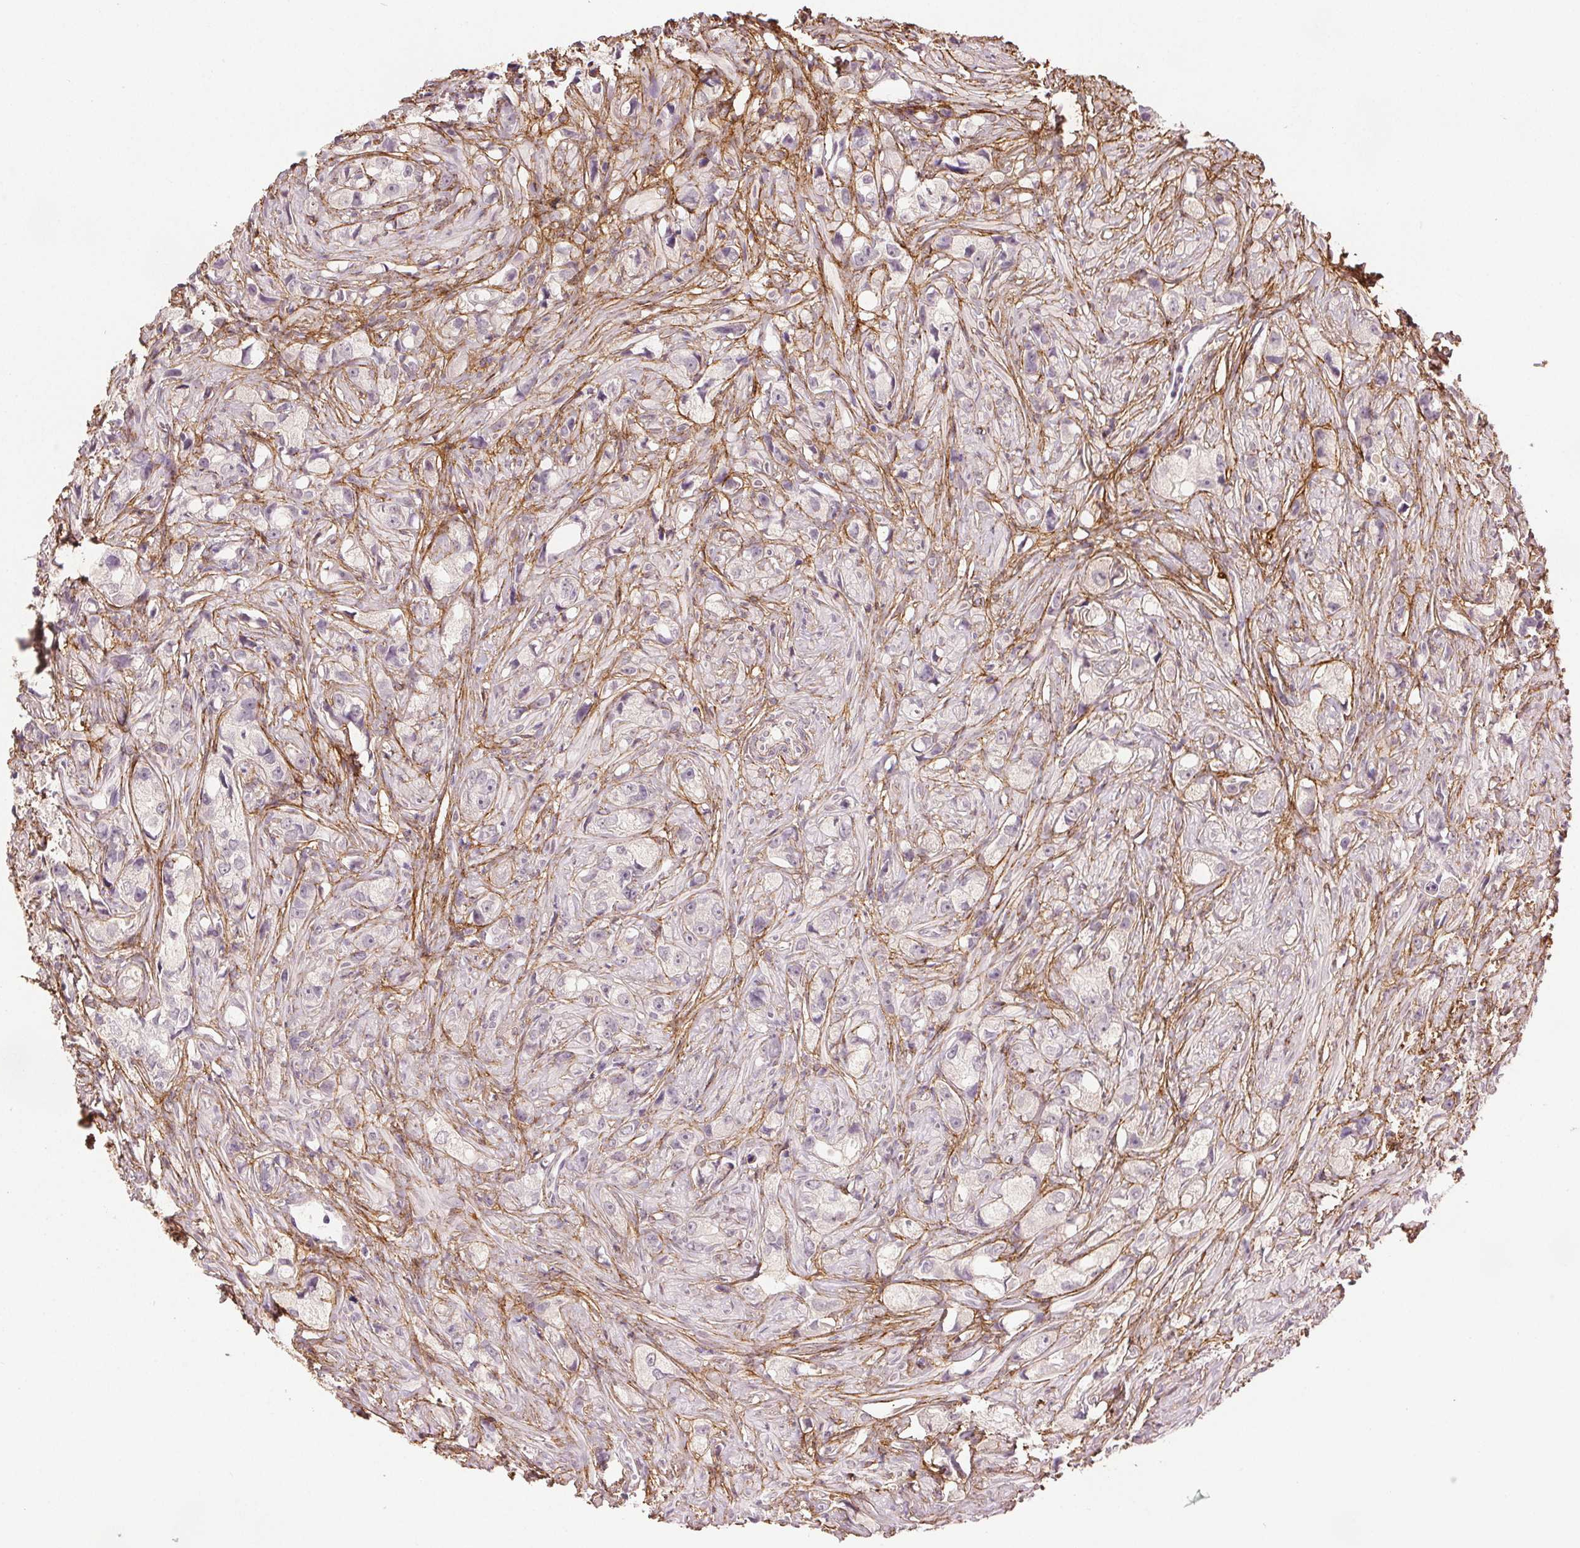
{"staining": {"intensity": "negative", "quantity": "none", "location": "none"}, "tissue": "prostate cancer", "cell_type": "Tumor cells", "image_type": "cancer", "snomed": [{"axis": "morphology", "description": "Adenocarcinoma, High grade"}, {"axis": "topography", "description": "Prostate"}], "caption": "The image shows no staining of tumor cells in prostate cancer (adenocarcinoma (high-grade)).", "gene": "FBN1", "patient": {"sex": "male", "age": 75}}